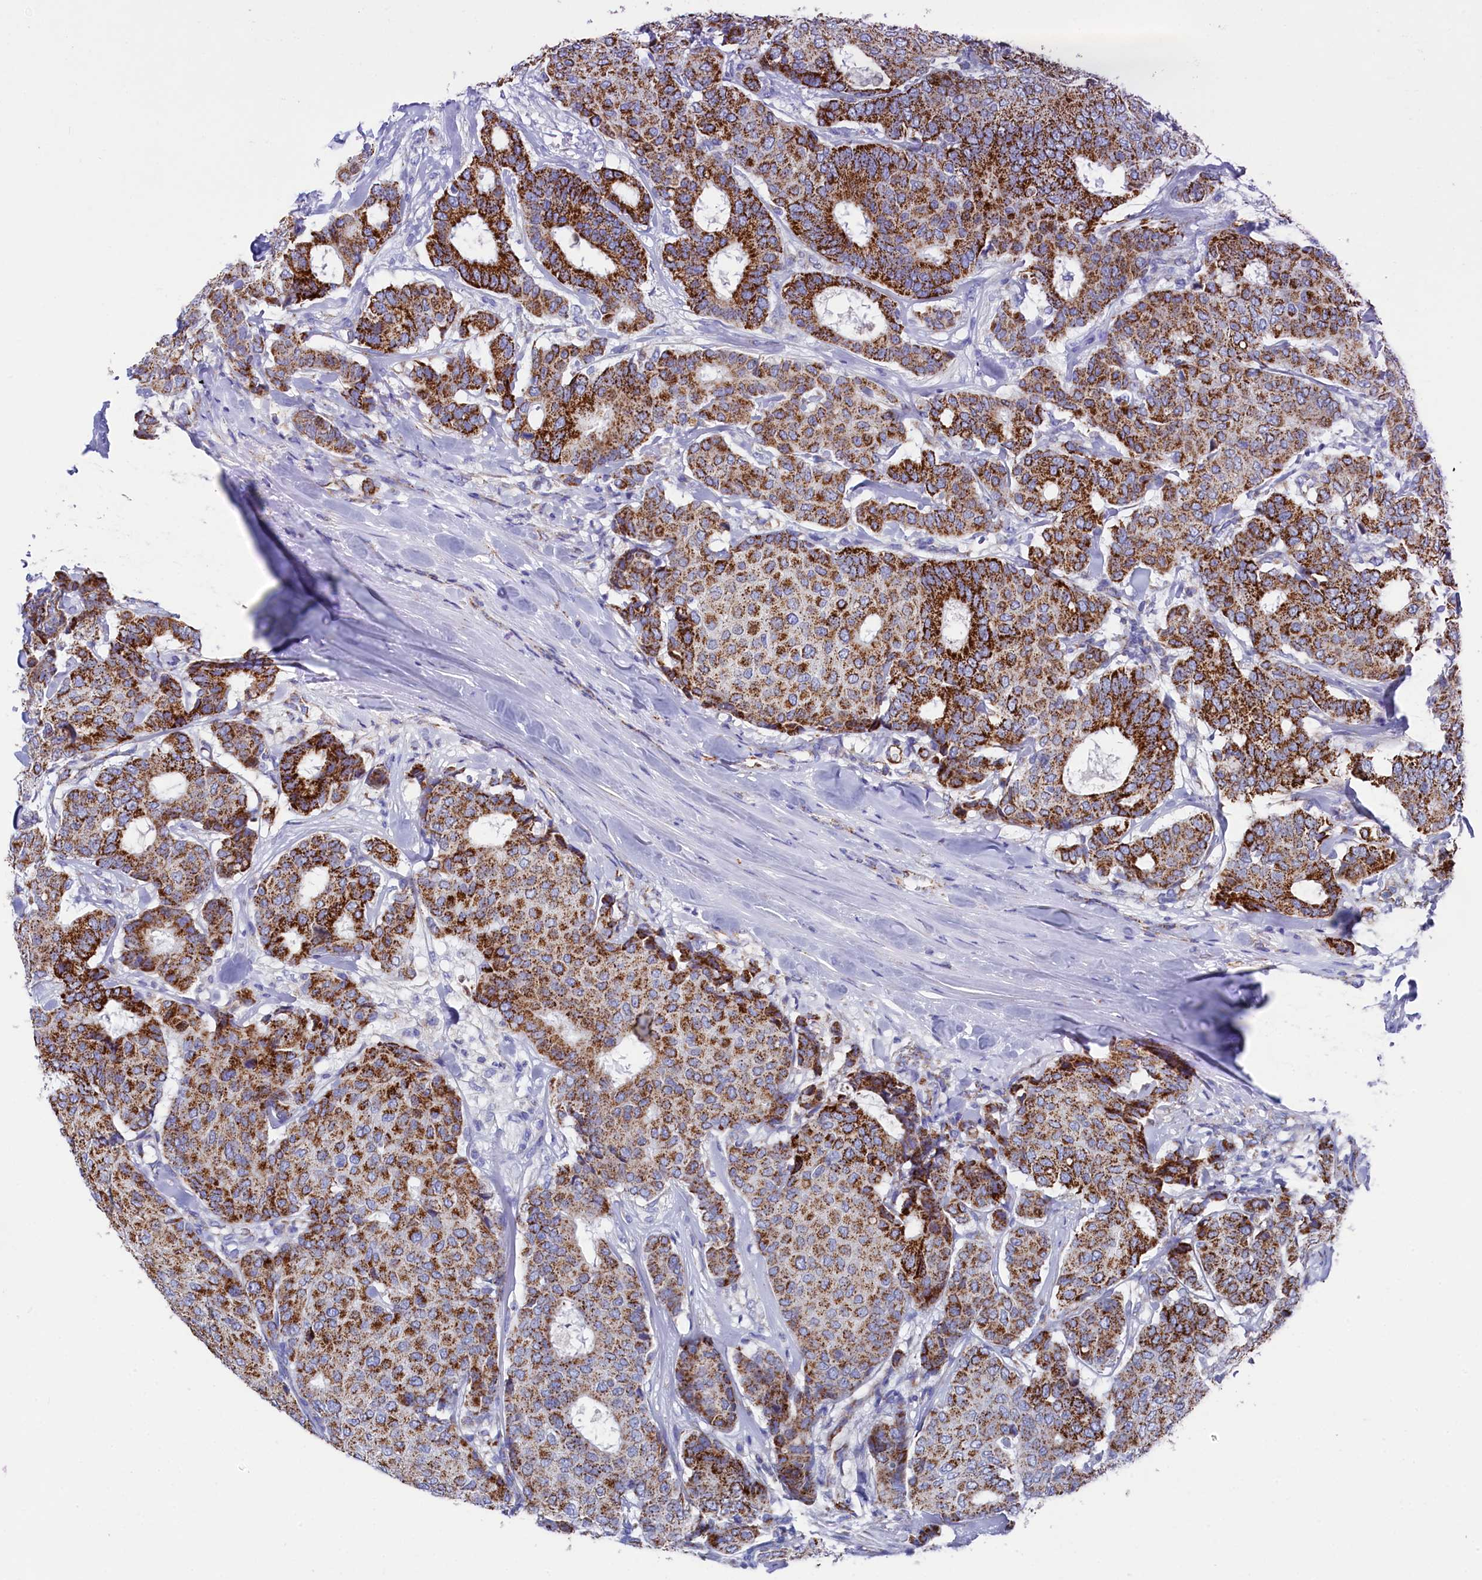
{"staining": {"intensity": "strong", "quantity": ">75%", "location": "cytoplasmic/membranous"}, "tissue": "breast cancer", "cell_type": "Tumor cells", "image_type": "cancer", "snomed": [{"axis": "morphology", "description": "Duct carcinoma"}, {"axis": "topography", "description": "Breast"}], "caption": "Breast cancer was stained to show a protein in brown. There is high levels of strong cytoplasmic/membranous positivity in about >75% of tumor cells.", "gene": "MMAB", "patient": {"sex": "female", "age": 75}}